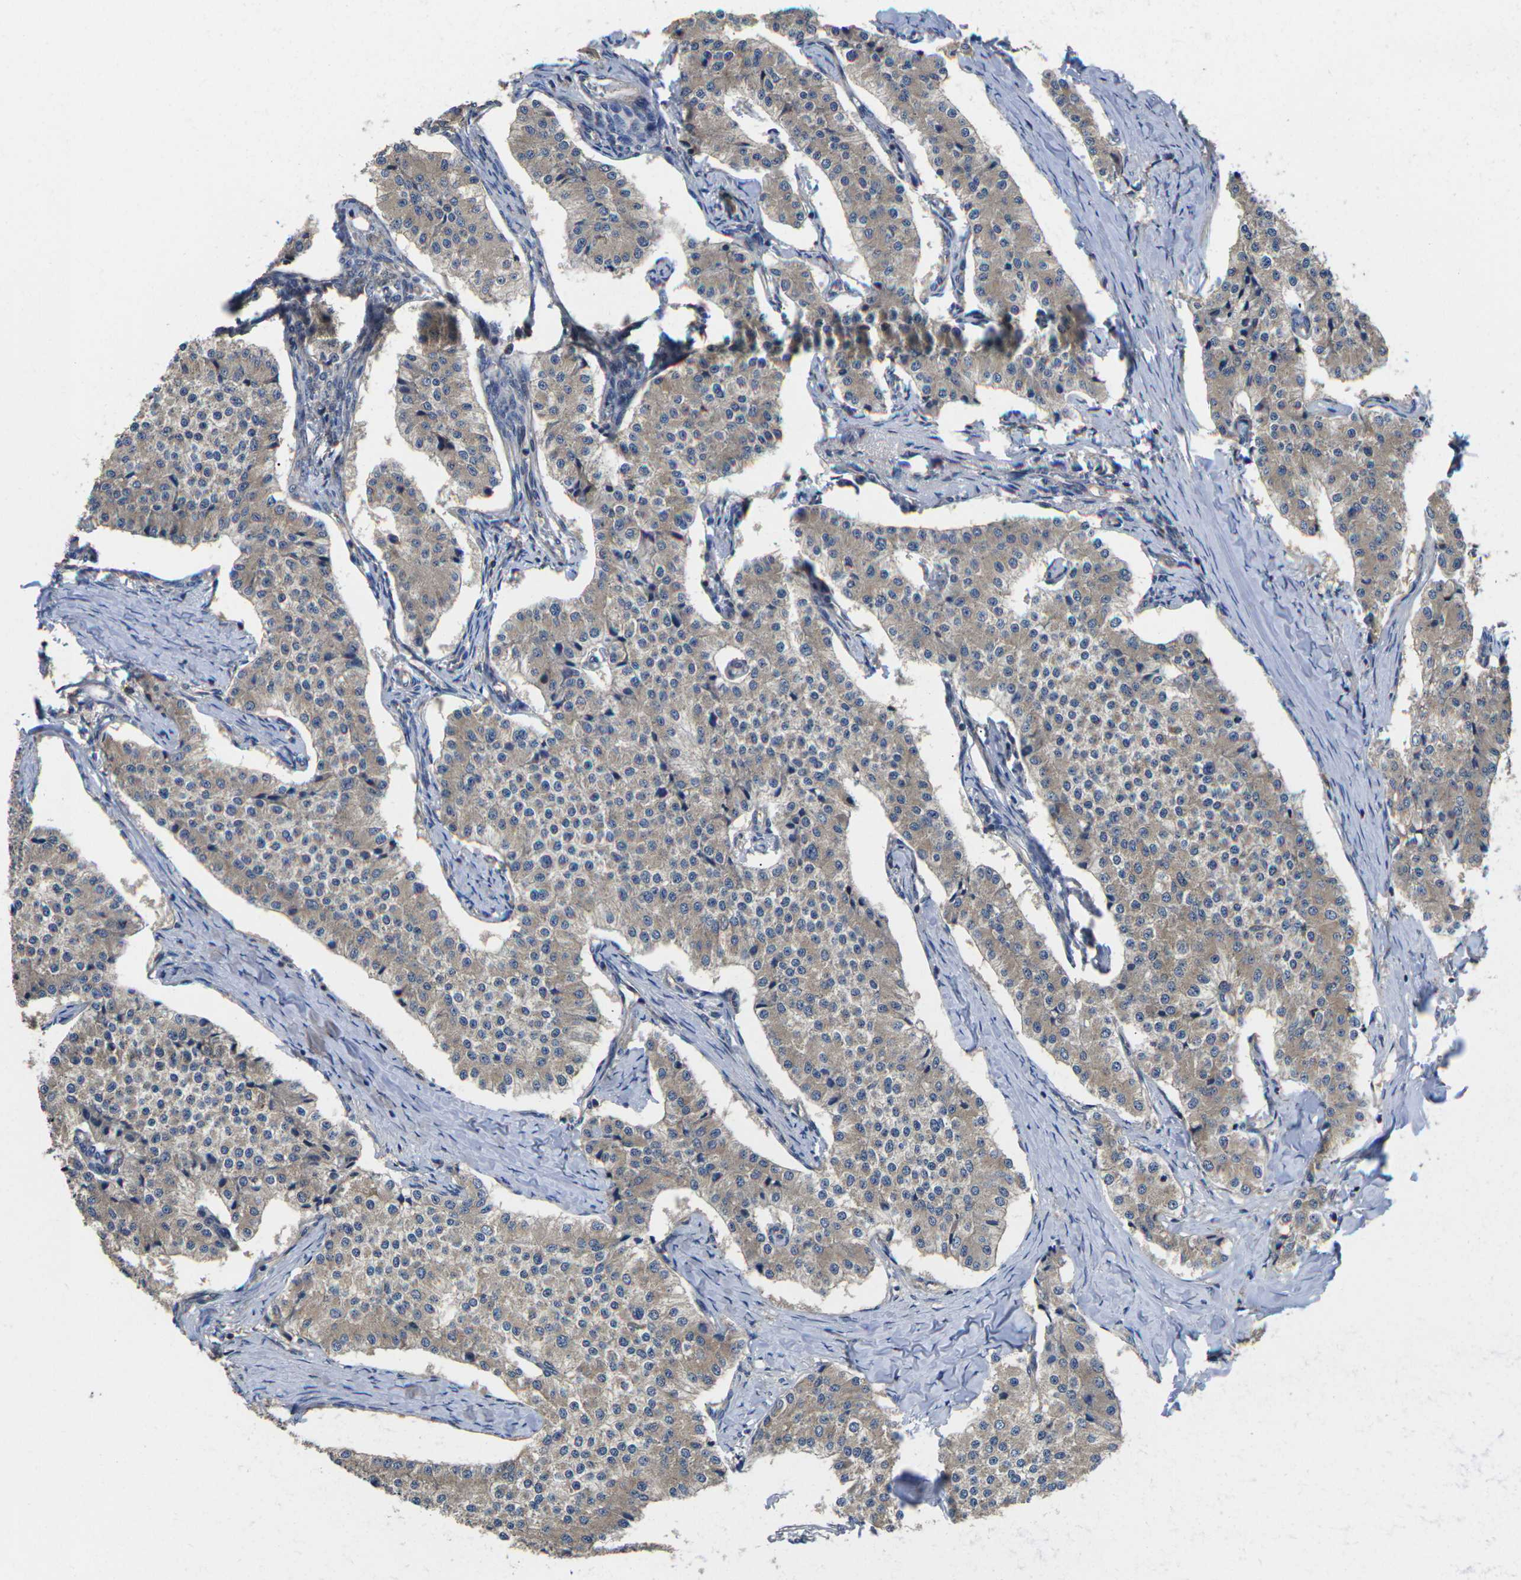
{"staining": {"intensity": "weak", "quantity": ">75%", "location": "cytoplasmic/membranous"}, "tissue": "carcinoid", "cell_type": "Tumor cells", "image_type": "cancer", "snomed": [{"axis": "morphology", "description": "Carcinoid, malignant, NOS"}, {"axis": "topography", "description": "Colon"}], "caption": "DAB immunohistochemical staining of human carcinoid demonstrates weak cytoplasmic/membranous protein expression in about >75% of tumor cells.", "gene": "TMCC2", "patient": {"sex": "female", "age": 52}}